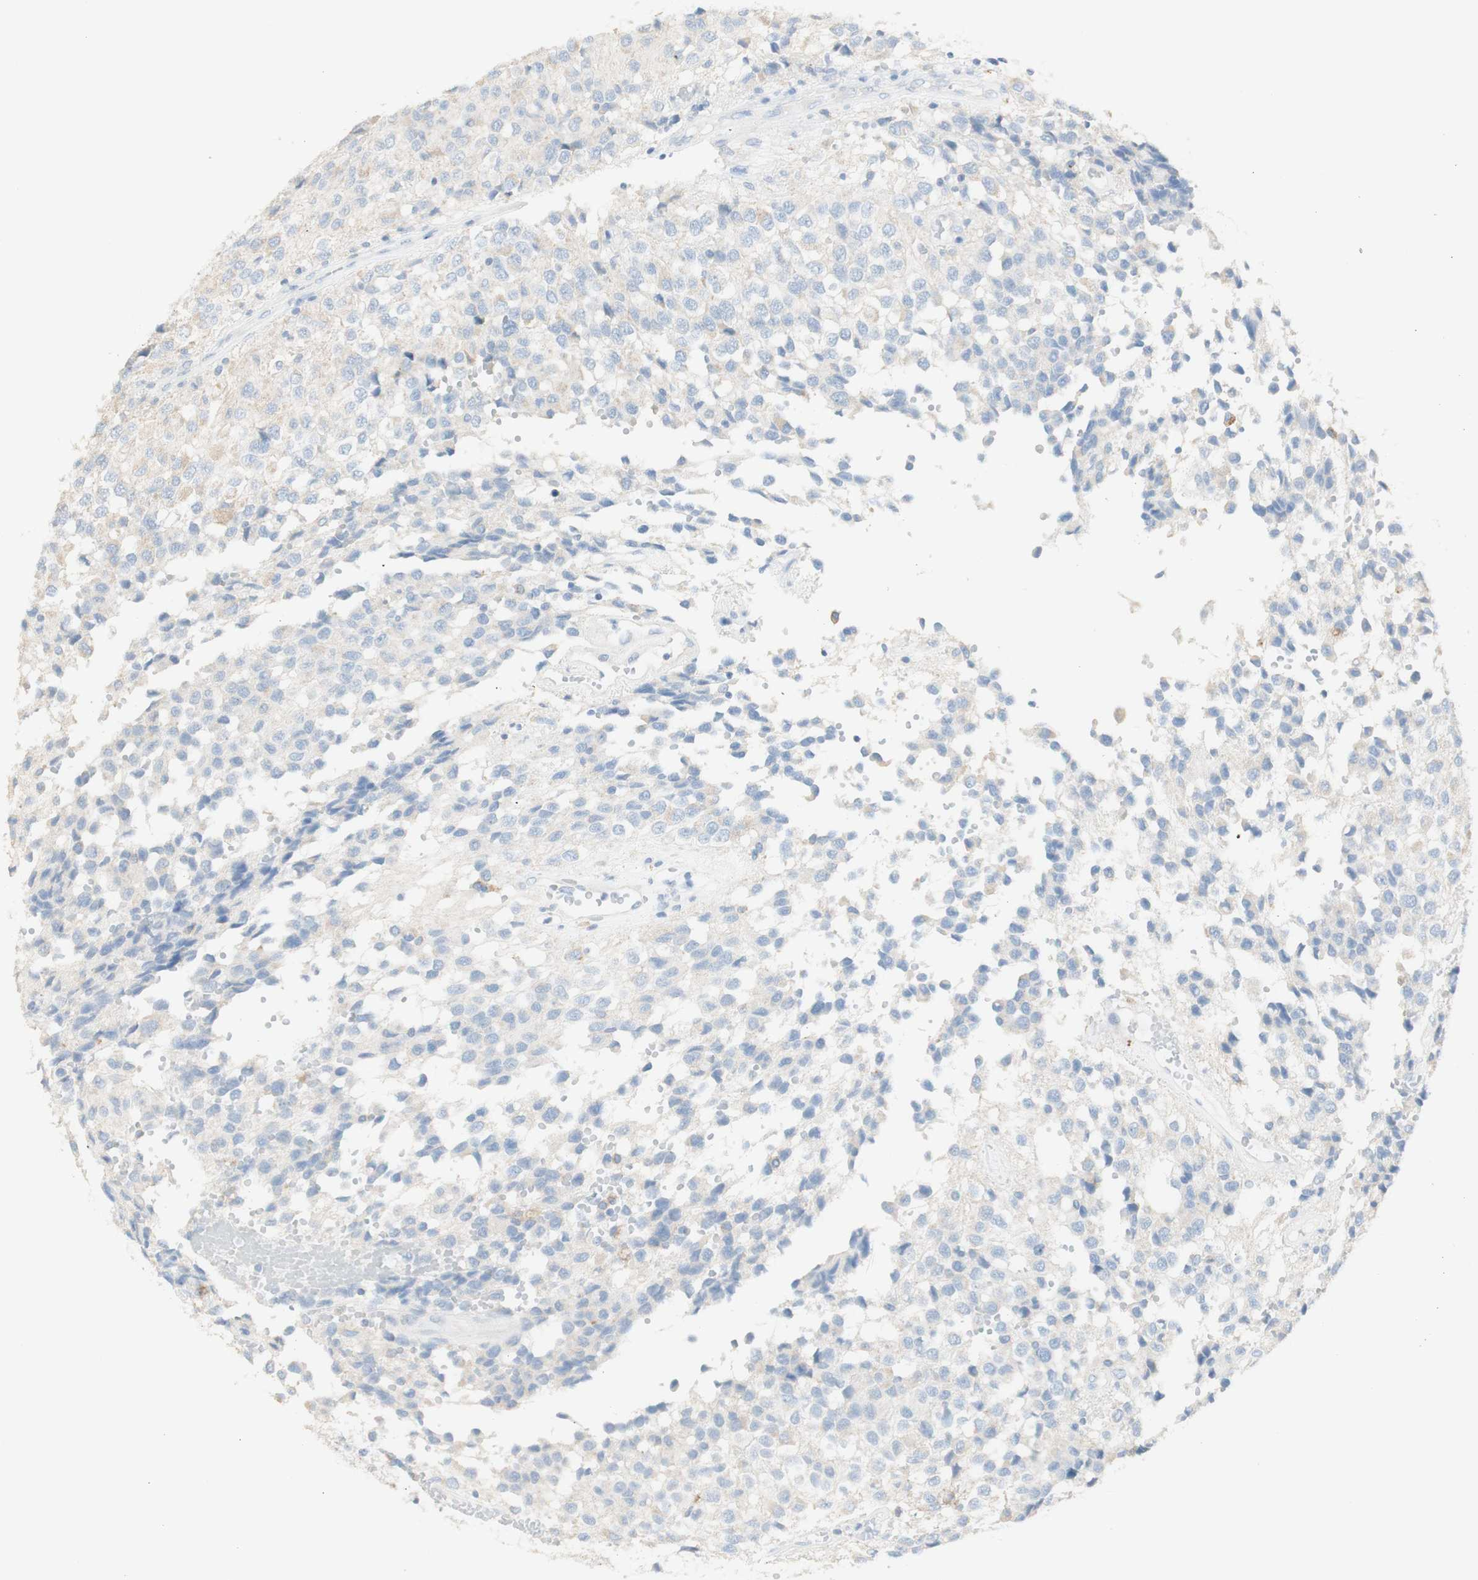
{"staining": {"intensity": "negative", "quantity": "none", "location": "none"}, "tissue": "glioma", "cell_type": "Tumor cells", "image_type": "cancer", "snomed": [{"axis": "morphology", "description": "Glioma, malignant, High grade"}, {"axis": "topography", "description": "Brain"}], "caption": "The photomicrograph exhibits no staining of tumor cells in glioma.", "gene": "ART3", "patient": {"sex": "male", "age": 32}}